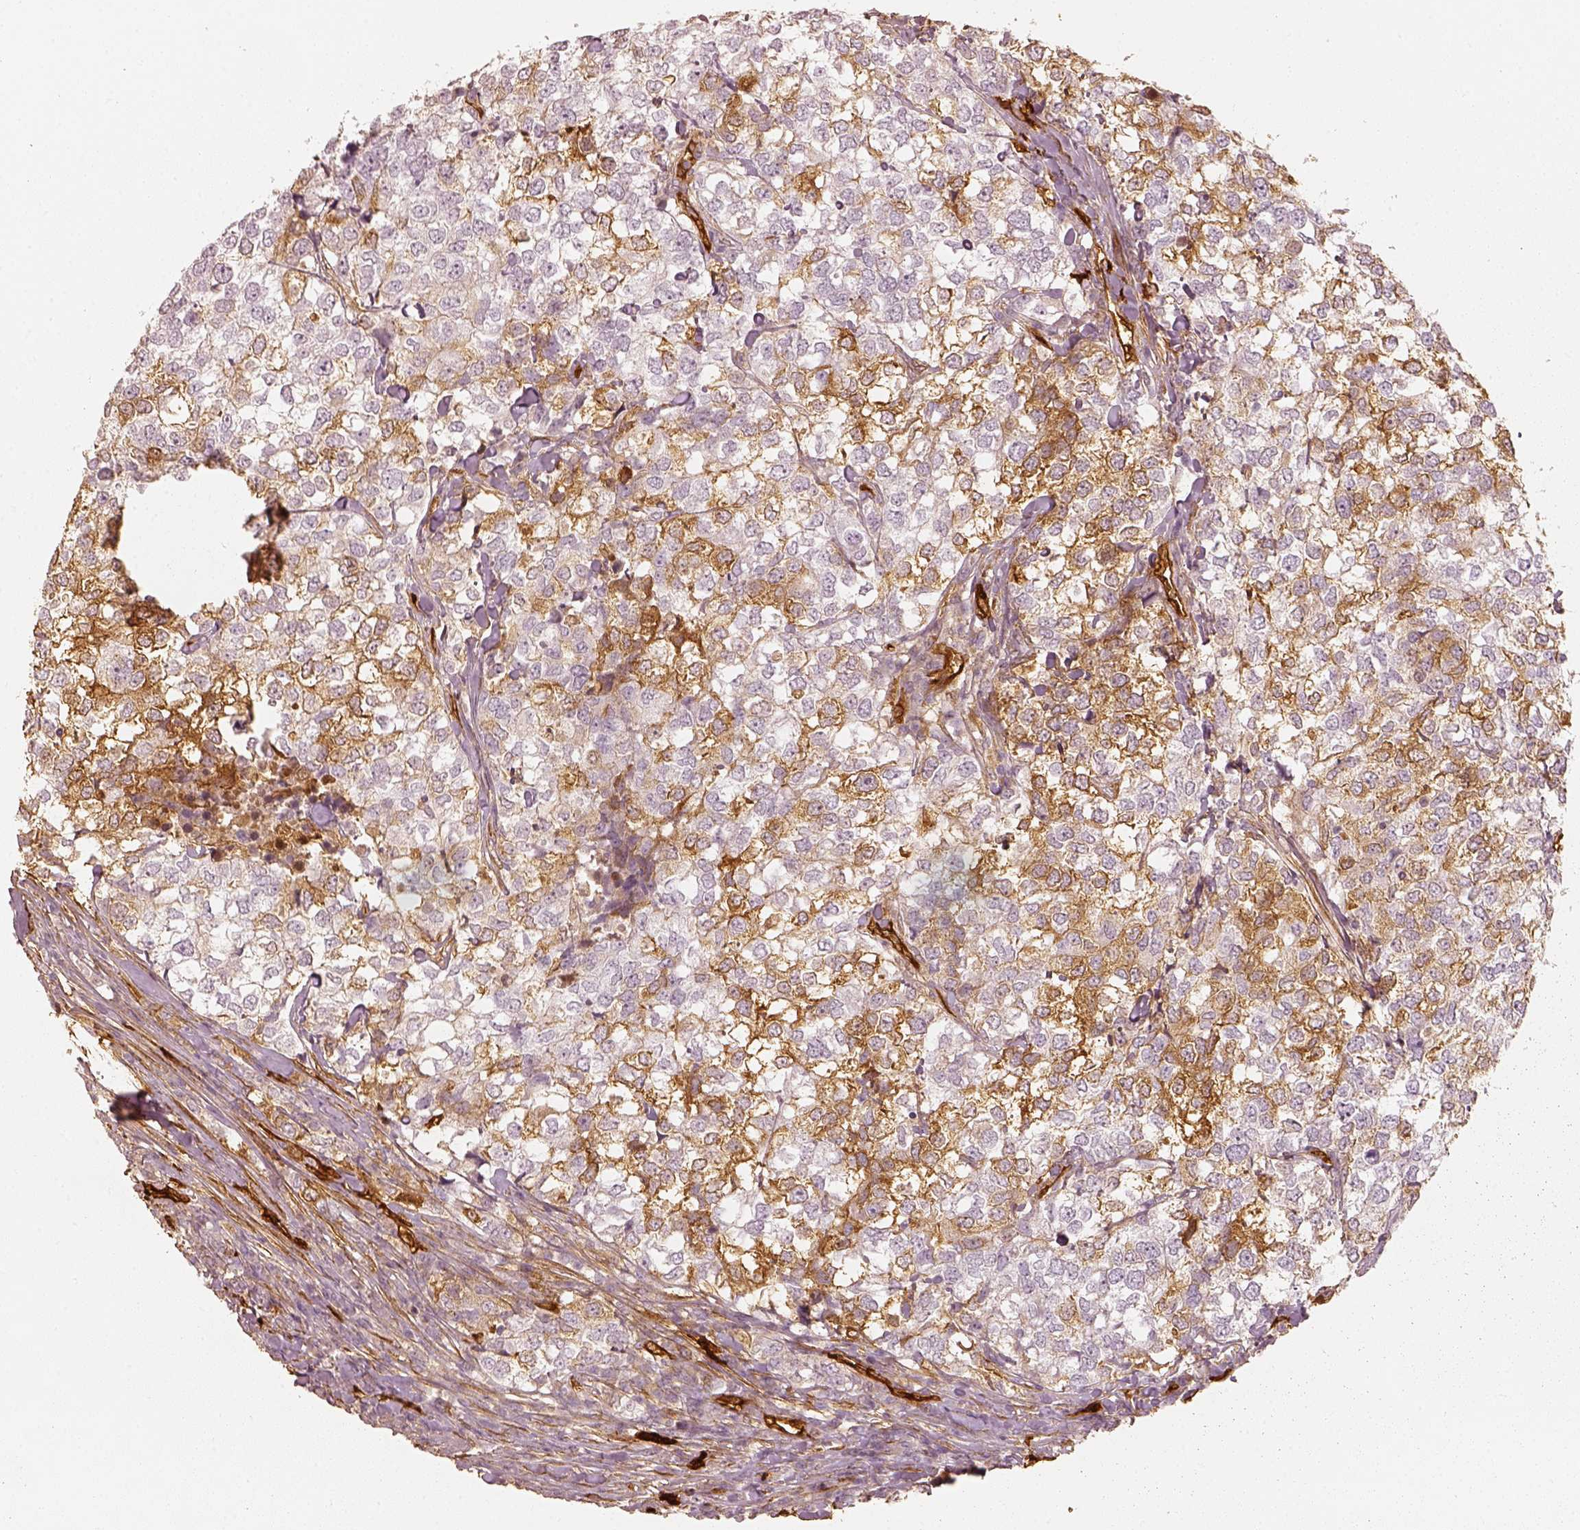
{"staining": {"intensity": "moderate", "quantity": "25%-75%", "location": "cytoplasmic/membranous"}, "tissue": "breast cancer", "cell_type": "Tumor cells", "image_type": "cancer", "snomed": [{"axis": "morphology", "description": "Duct carcinoma"}, {"axis": "topography", "description": "Breast"}], "caption": "Protein positivity by IHC reveals moderate cytoplasmic/membranous expression in approximately 25%-75% of tumor cells in breast cancer.", "gene": "FSCN1", "patient": {"sex": "female", "age": 30}}